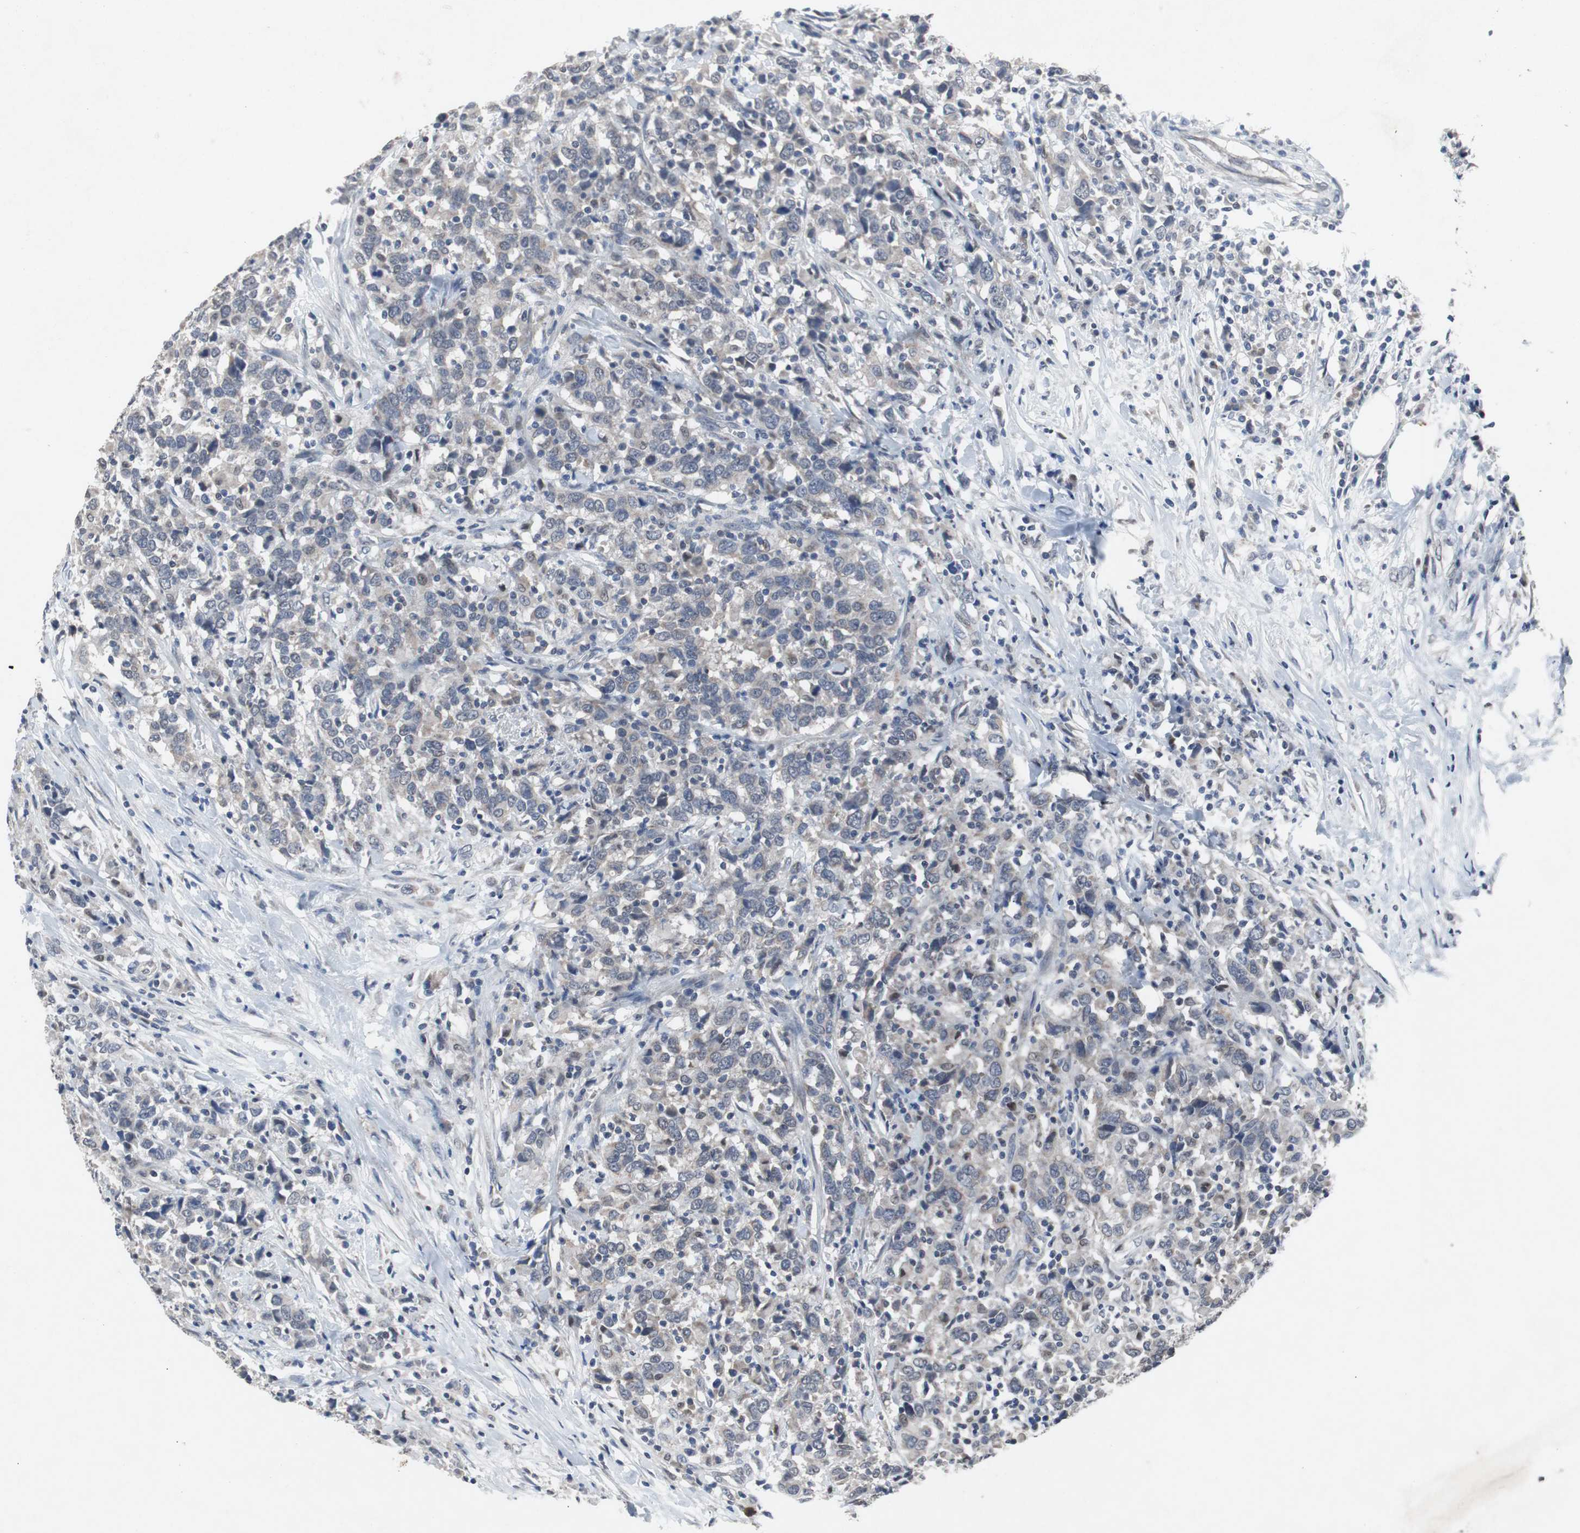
{"staining": {"intensity": "weak", "quantity": "<25%", "location": "cytoplasmic/membranous"}, "tissue": "urothelial cancer", "cell_type": "Tumor cells", "image_type": "cancer", "snomed": [{"axis": "morphology", "description": "Urothelial carcinoma, High grade"}, {"axis": "topography", "description": "Urinary bladder"}], "caption": "High magnification brightfield microscopy of urothelial cancer stained with DAB (3,3'-diaminobenzidine) (brown) and counterstained with hematoxylin (blue): tumor cells show no significant positivity.", "gene": "RBM47", "patient": {"sex": "male", "age": 61}}